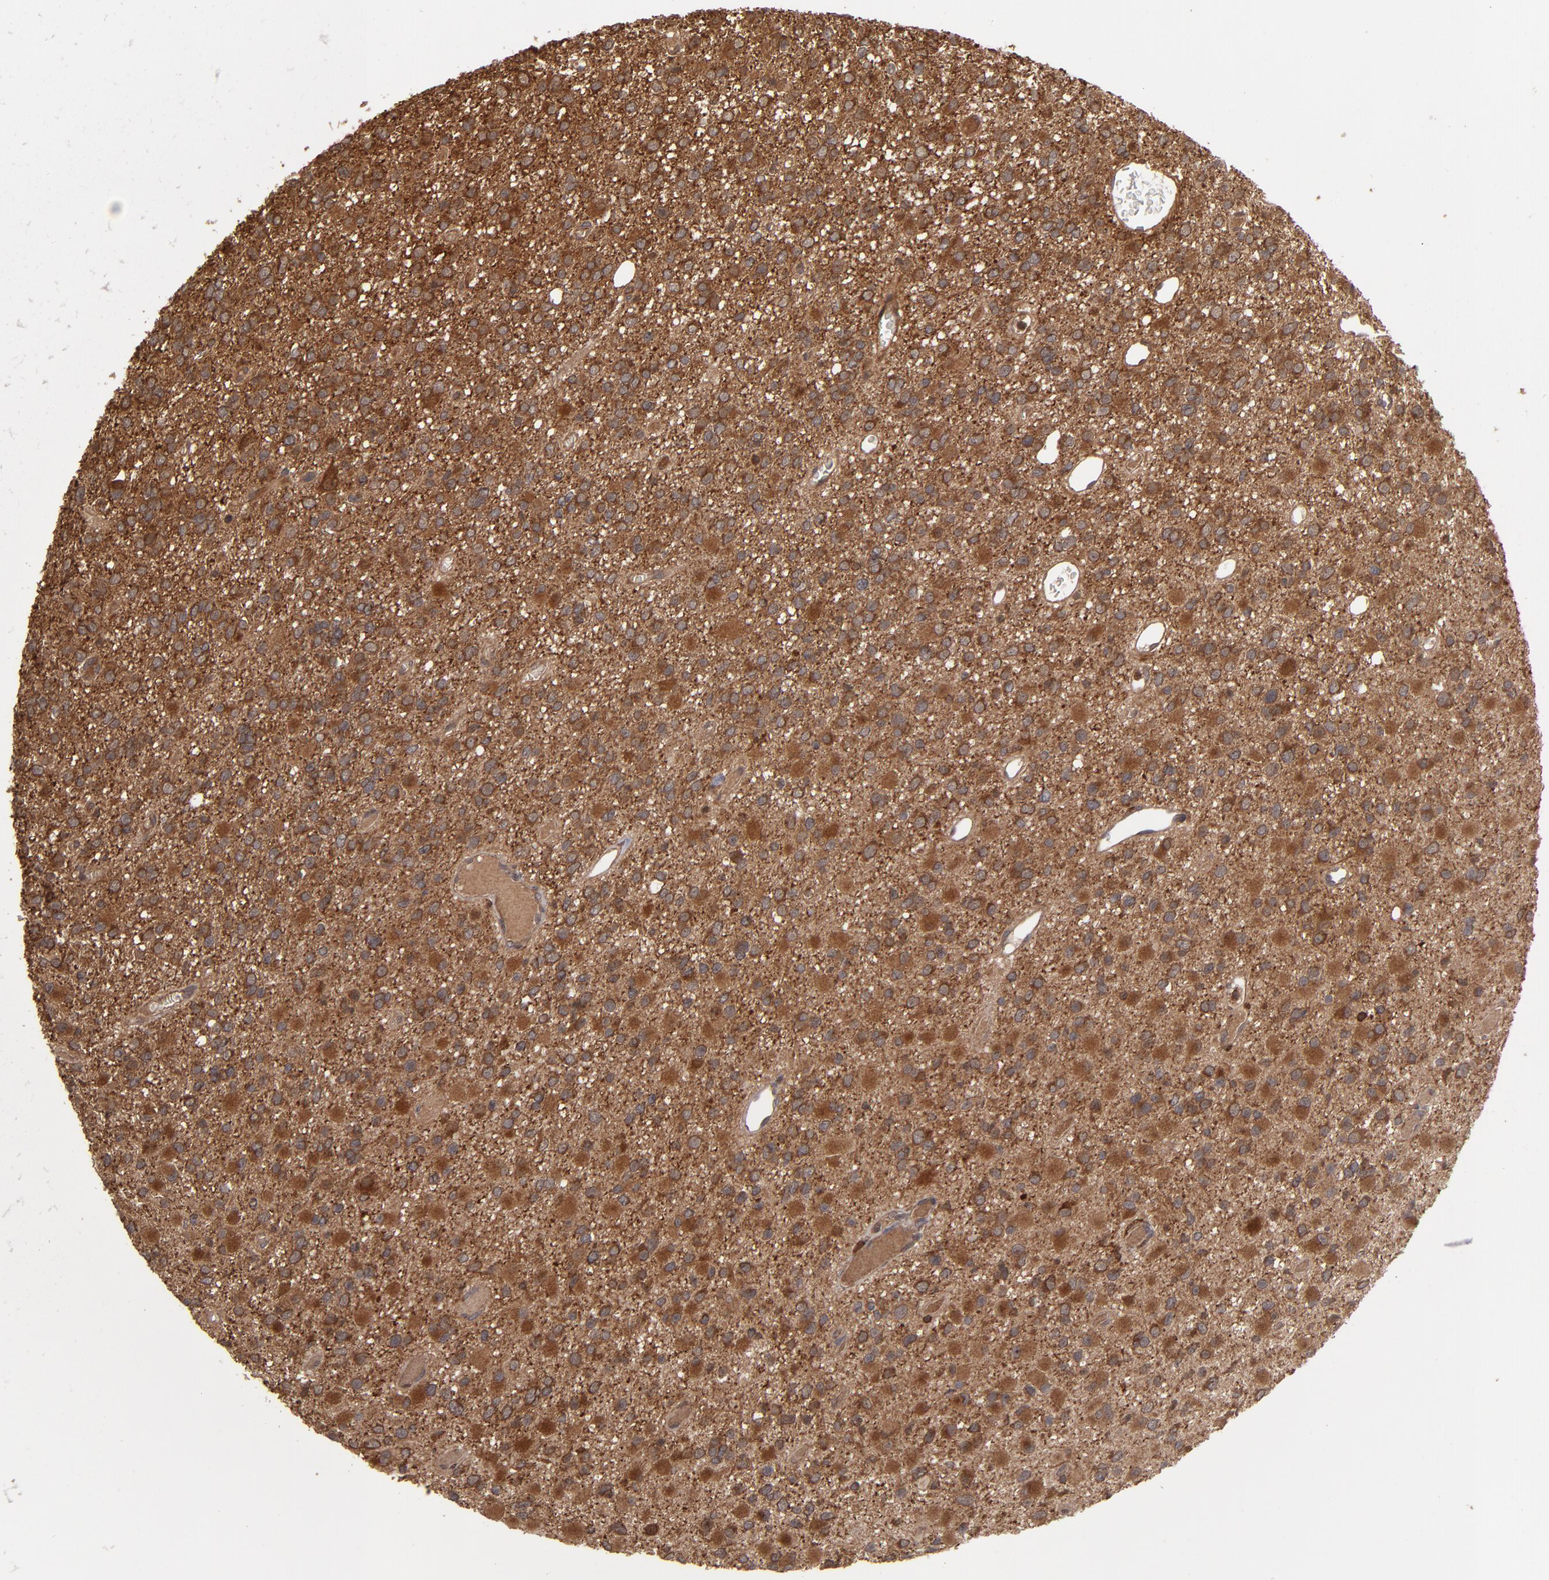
{"staining": {"intensity": "moderate", "quantity": ">75%", "location": "cytoplasmic/membranous"}, "tissue": "glioma", "cell_type": "Tumor cells", "image_type": "cancer", "snomed": [{"axis": "morphology", "description": "Glioma, malignant, Low grade"}, {"axis": "topography", "description": "Brain"}], "caption": "The photomicrograph reveals a brown stain indicating the presence of a protein in the cytoplasmic/membranous of tumor cells in malignant glioma (low-grade).", "gene": "RPS6KA6", "patient": {"sex": "male", "age": 42}}